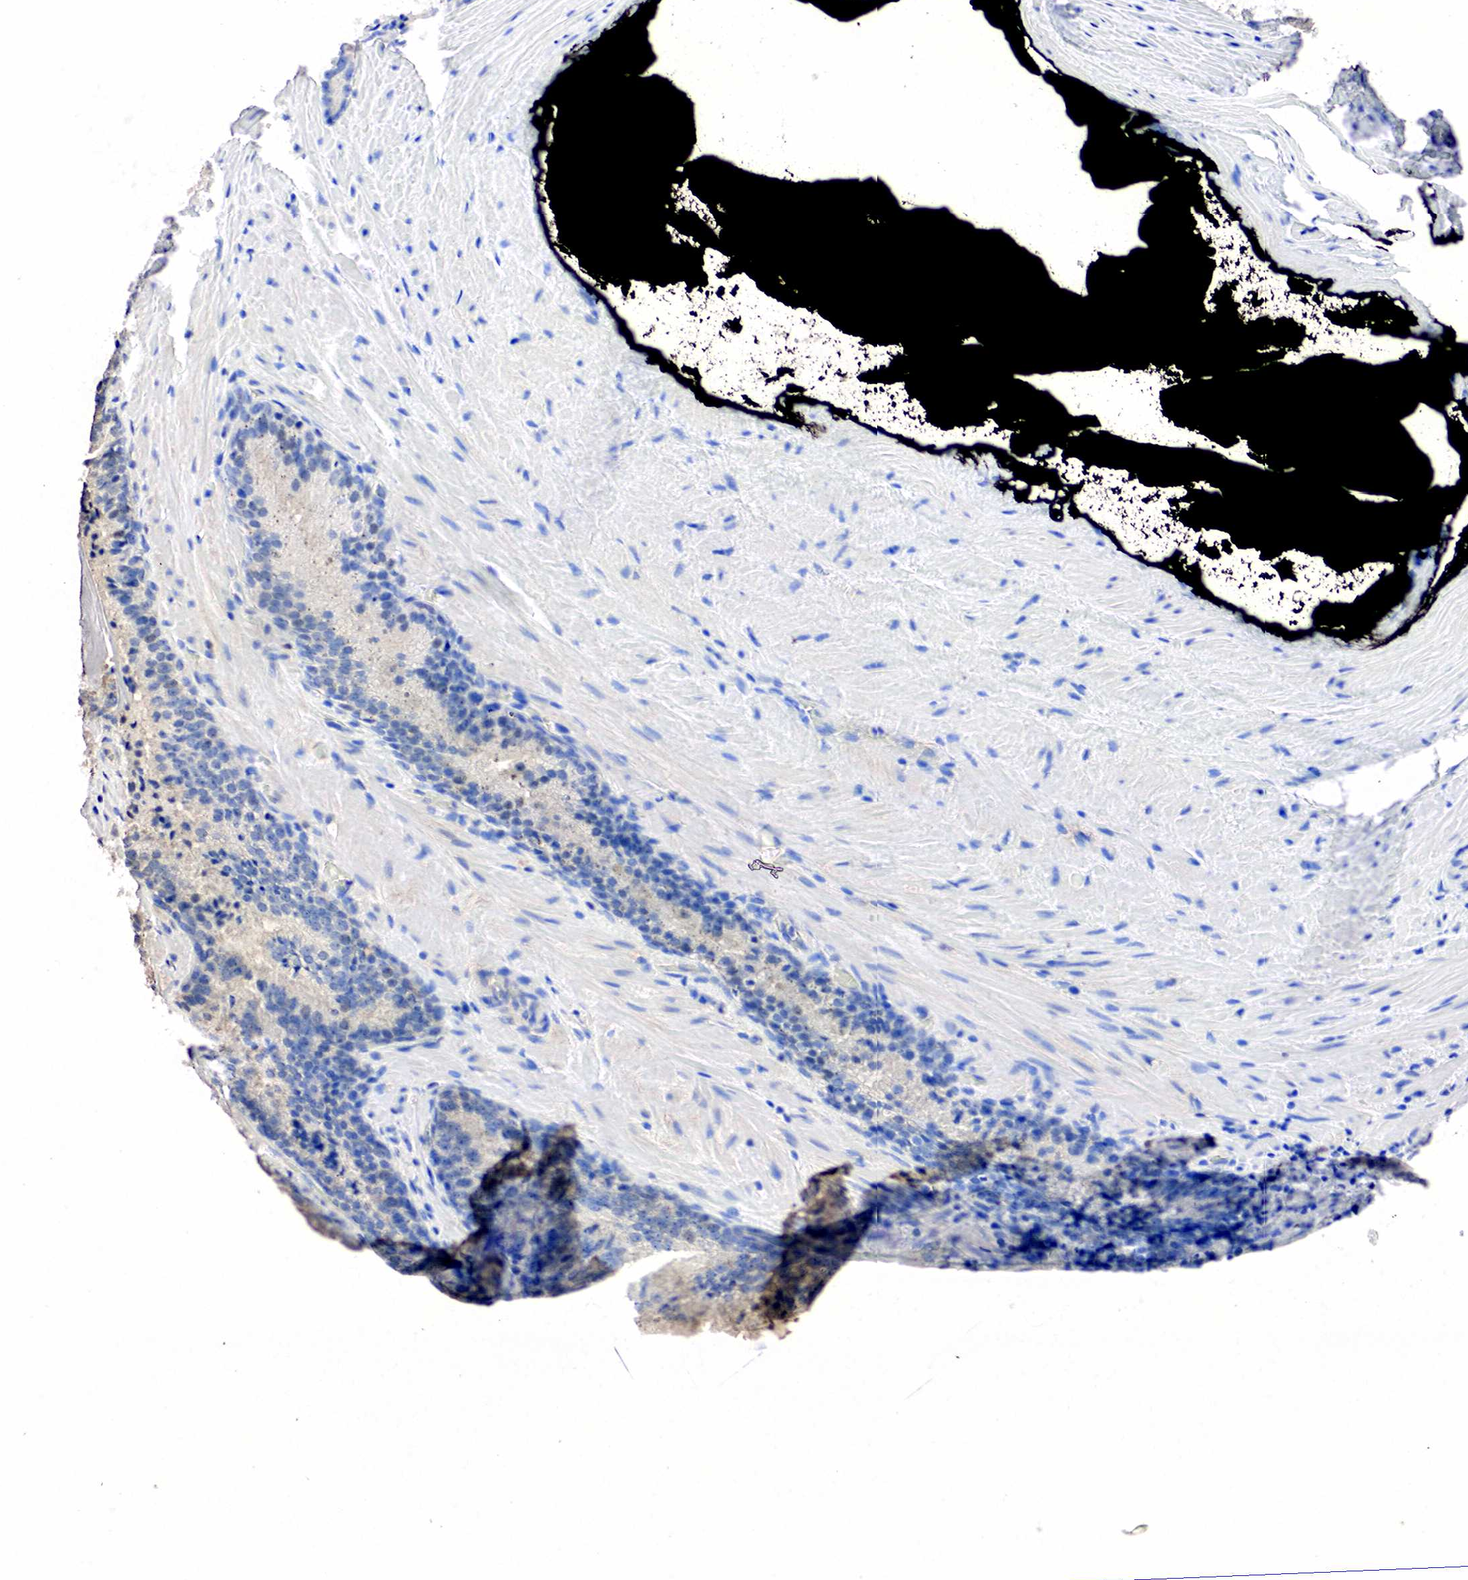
{"staining": {"intensity": "weak", "quantity": "25%-75%", "location": "cytoplasmic/membranous,nuclear"}, "tissue": "prostate cancer", "cell_type": "Tumor cells", "image_type": "cancer", "snomed": [{"axis": "morphology", "description": "Adenocarcinoma, Medium grade"}, {"axis": "topography", "description": "Prostate"}], "caption": "High-power microscopy captured an IHC histopathology image of prostate cancer (medium-grade adenocarcinoma), revealing weak cytoplasmic/membranous and nuclear positivity in approximately 25%-75% of tumor cells. (DAB (3,3'-diaminobenzidine) = brown stain, brightfield microscopy at high magnification).", "gene": "SST", "patient": {"sex": "male", "age": 60}}